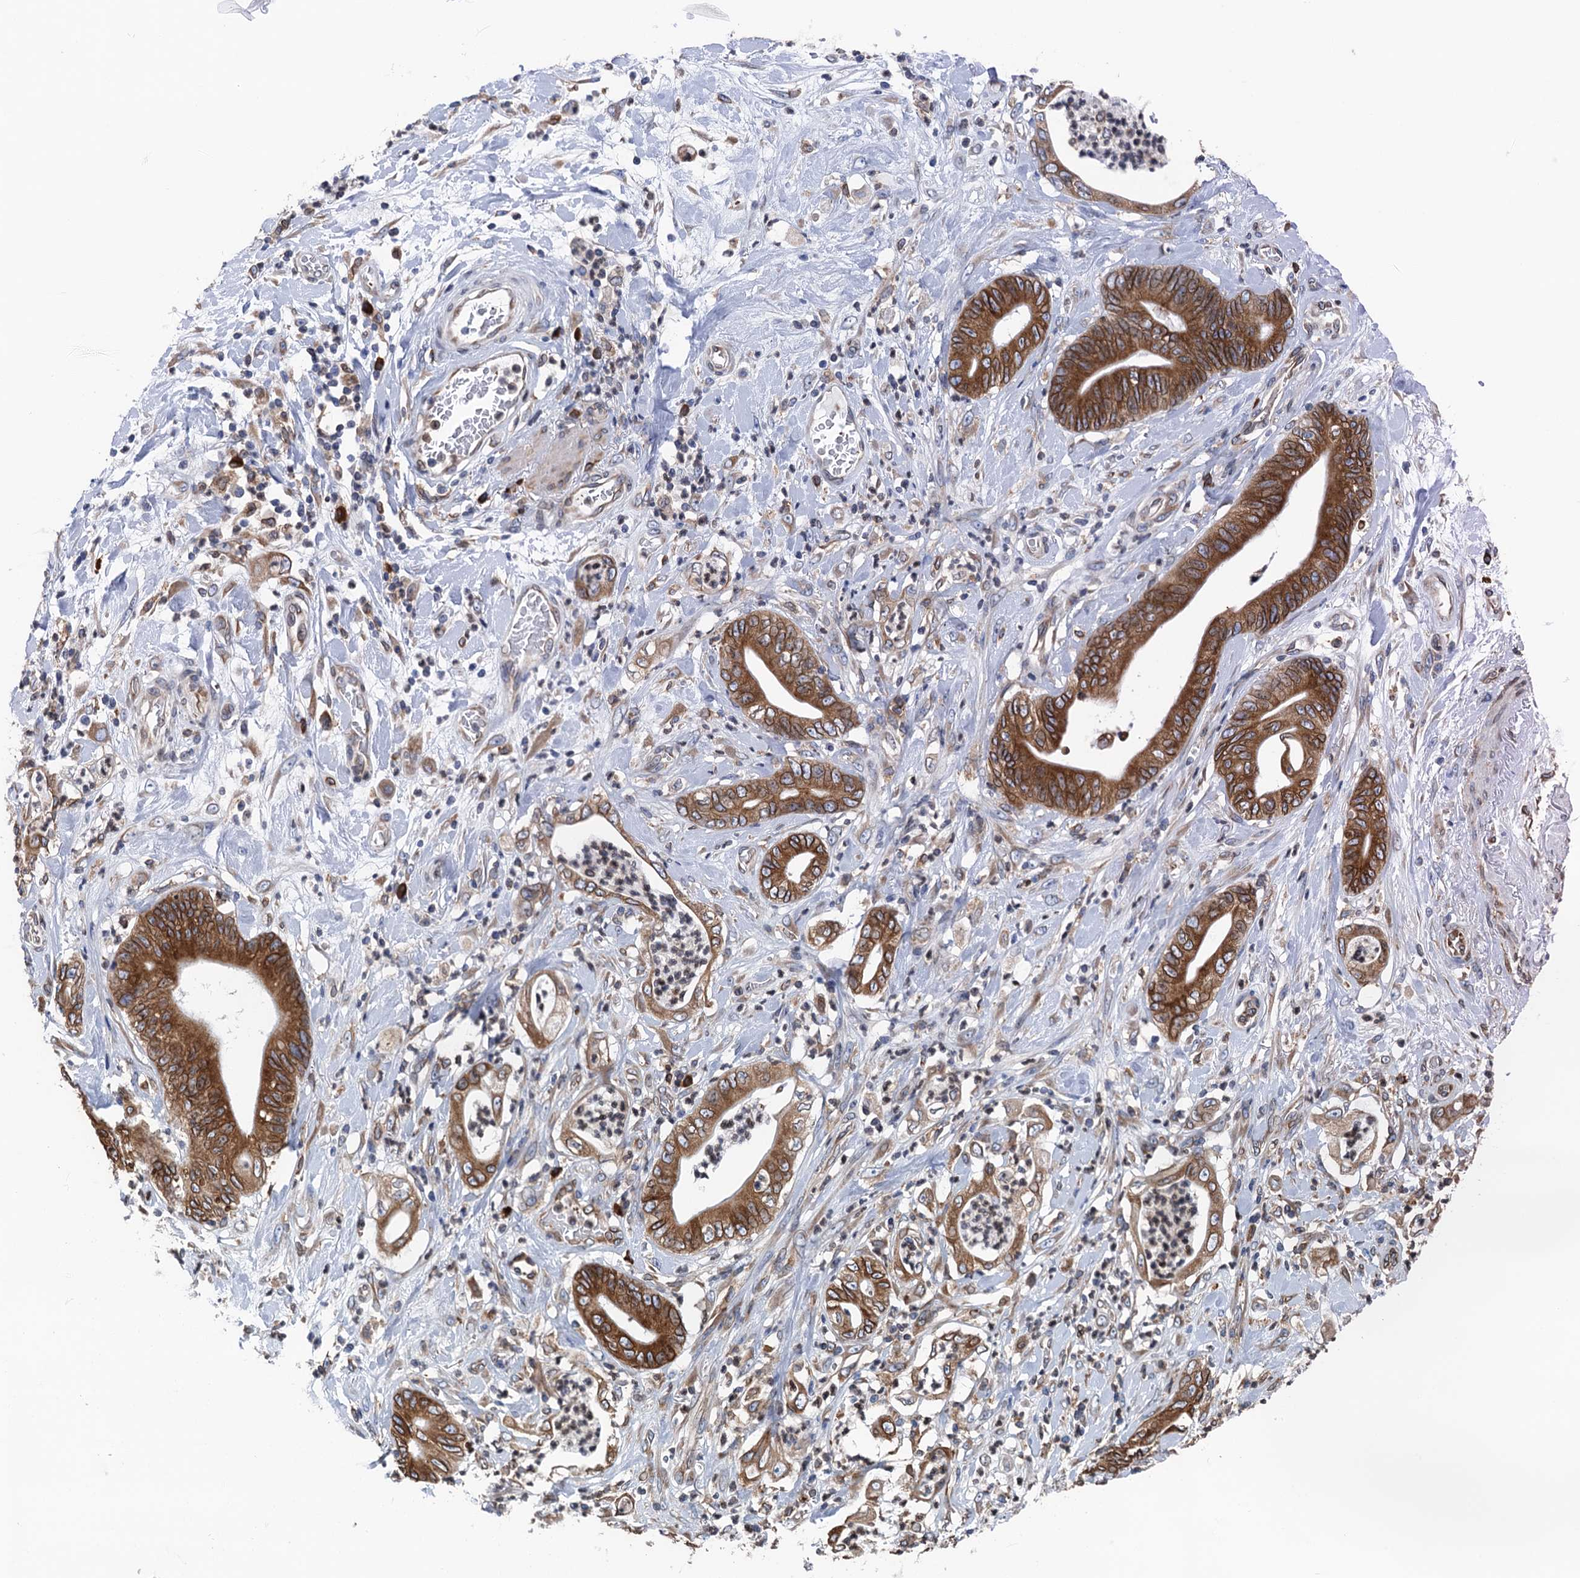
{"staining": {"intensity": "strong", "quantity": "25%-75%", "location": "cytoplasmic/membranous"}, "tissue": "stomach cancer", "cell_type": "Tumor cells", "image_type": "cancer", "snomed": [{"axis": "morphology", "description": "Adenocarcinoma, NOS"}, {"axis": "topography", "description": "Stomach"}], "caption": "This micrograph demonstrates immunohistochemistry (IHC) staining of human stomach cancer (adenocarcinoma), with high strong cytoplasmic/membranous expression in about 25%-75% of tumor cells.", "gene": "TMEM205", "patient": {"sex": "female", "age": 73}}